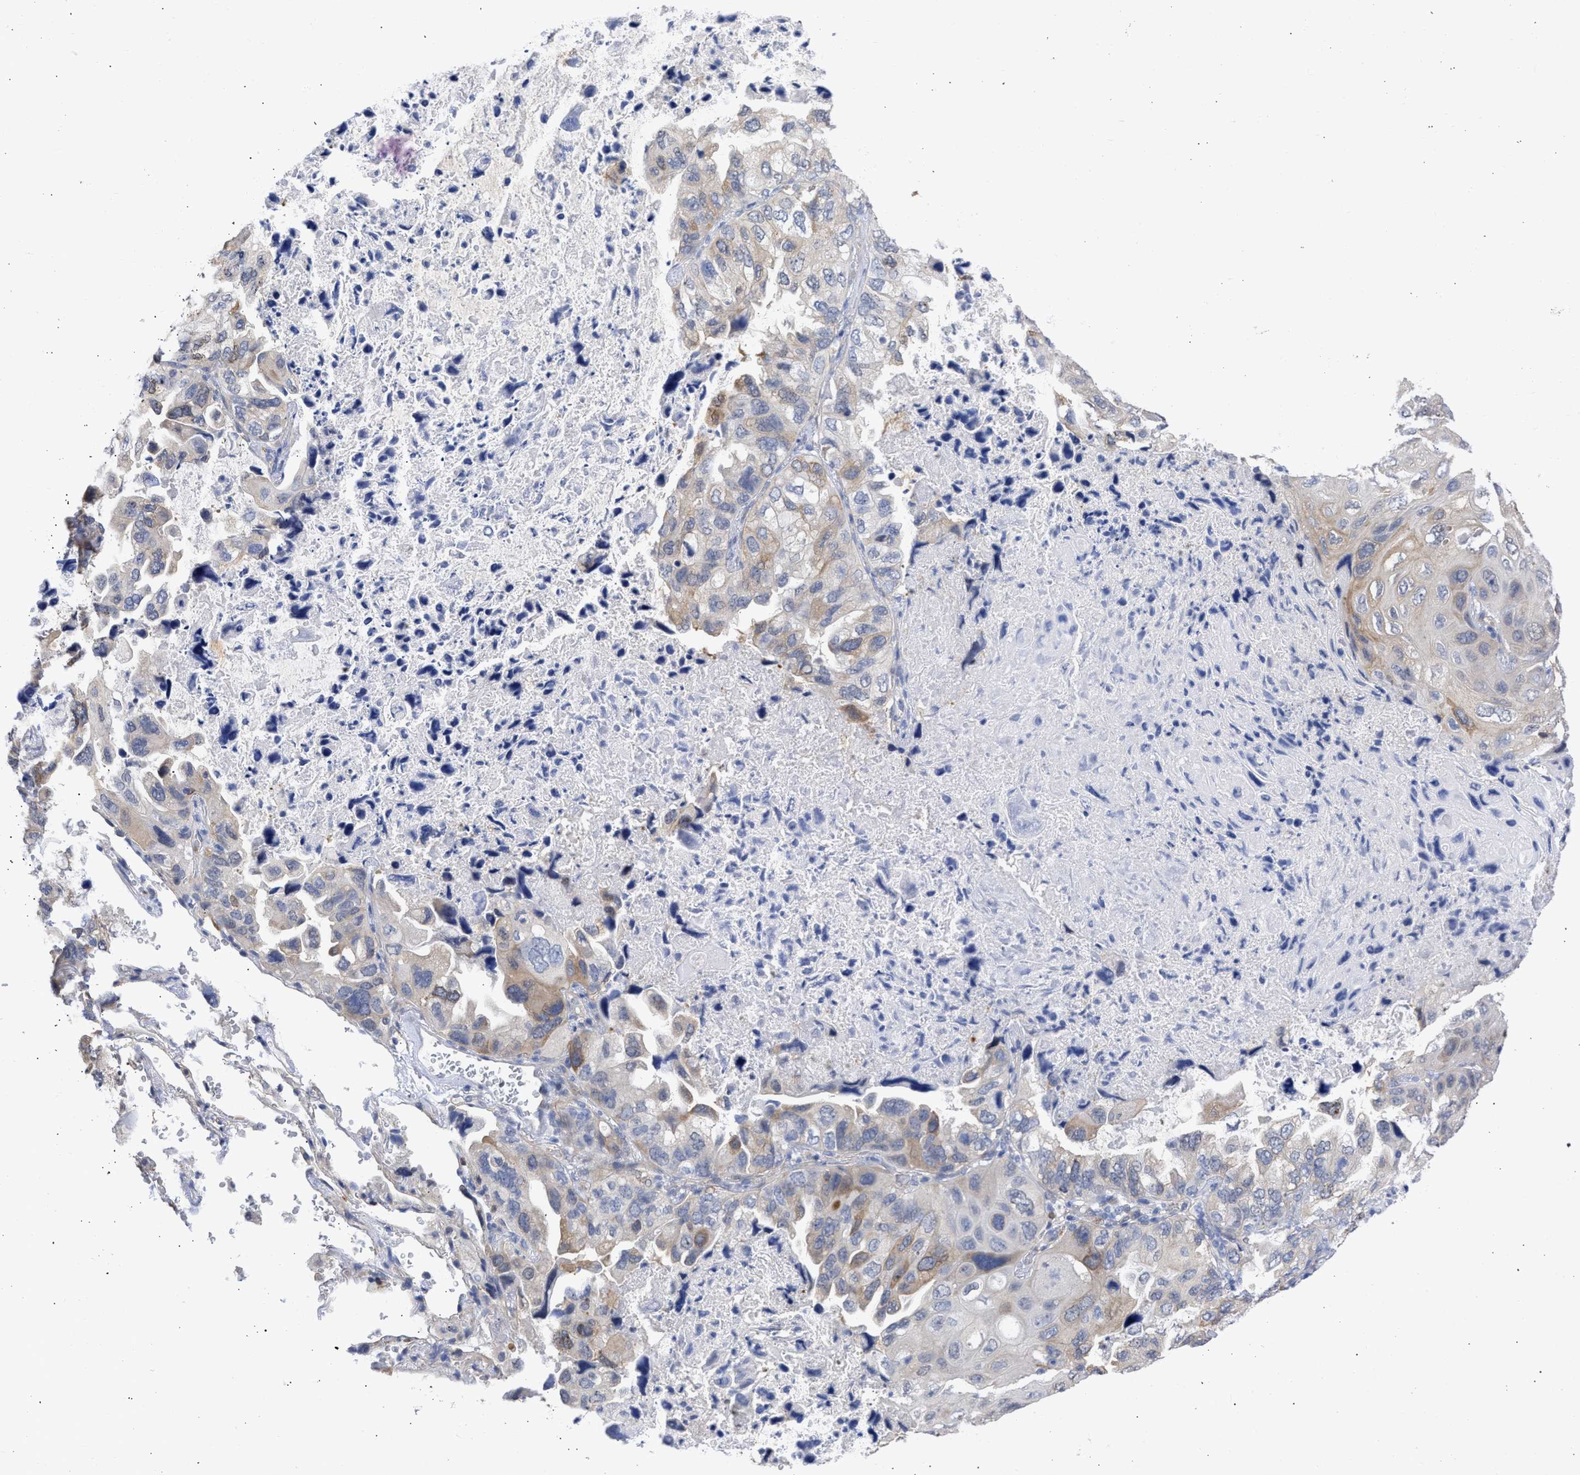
{"staining": {"intensity": "weak", "quantity": "25%-75%", "location": "cytoplasmic/membranous"}, "tissue": "lung cancer", "cell_type": "Tumor cells", "image_type": "cancer", "snomed": [{"axis": "morphology", "description": "Squamous cell carcinoma, NOS"}, {"axis": "topography", "description": "Lung"}], "caption": "Immunohistochemistry micrograph of human lung squamous cell carcinoma stained for a protein (brown), which reveals low levels of weak cytoplasmic/membranous staining in approximately 25%-75% of tumor cells.", "gene": "THRA", "patient": {"sex": "female", "age": 73}}